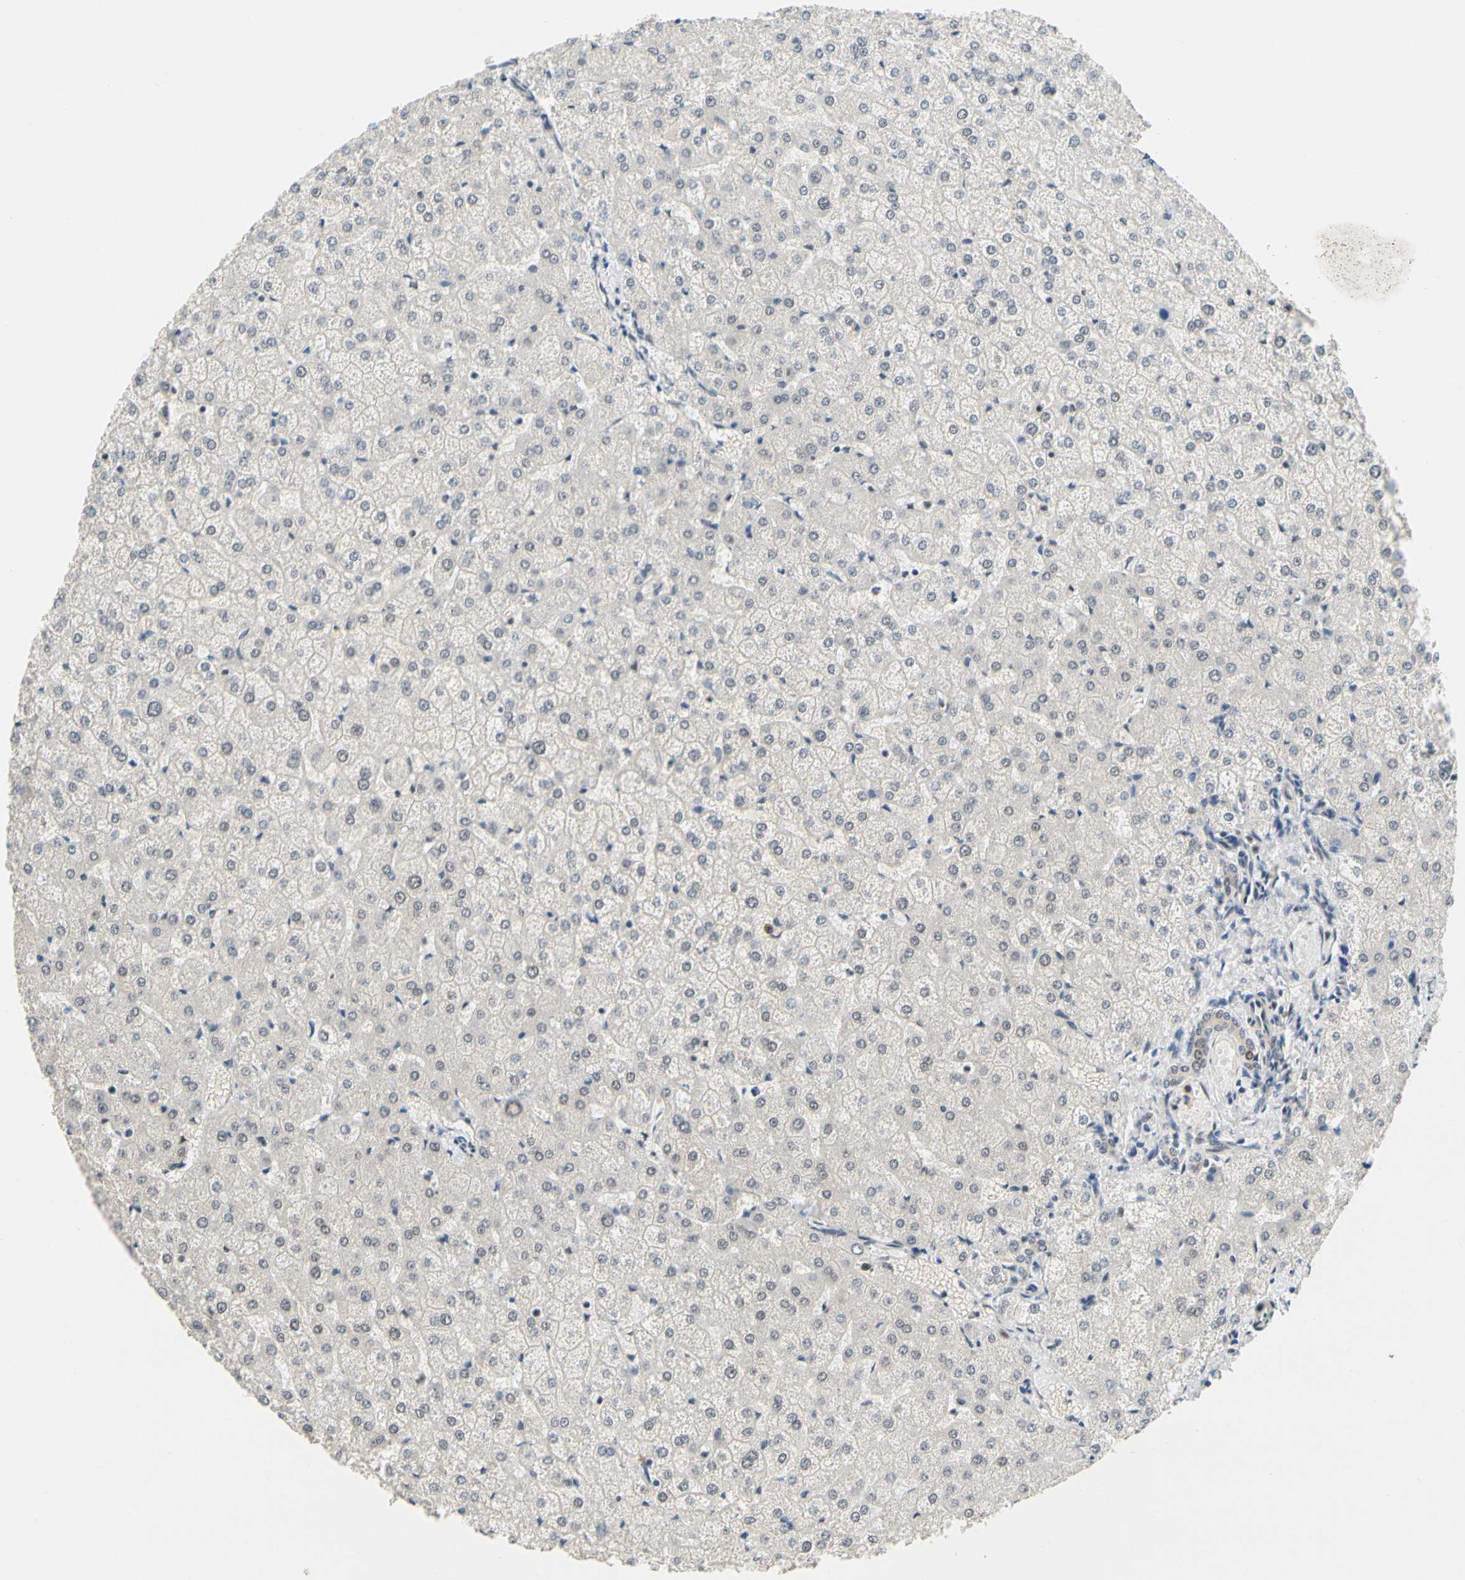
{"staining": {"intensity": "weak", "quantity": "<25%", "location": "nuclear"}, "tissue": "liver", "cell_type": "Cholangiocytes", "image_type": "normal", "snomed": [{"axis": "morphology", "description": "Normal tissue, NOS"}, {"axis": "topography", "description": "Liver"}], "caption": "High power microscopy photomicrograph of an IHC photomicrograph of benign liver, revealing no significant positivity in cholangiocytes.", "gene": "TAF4", "patient": {"sex": "female", "age": 32}}